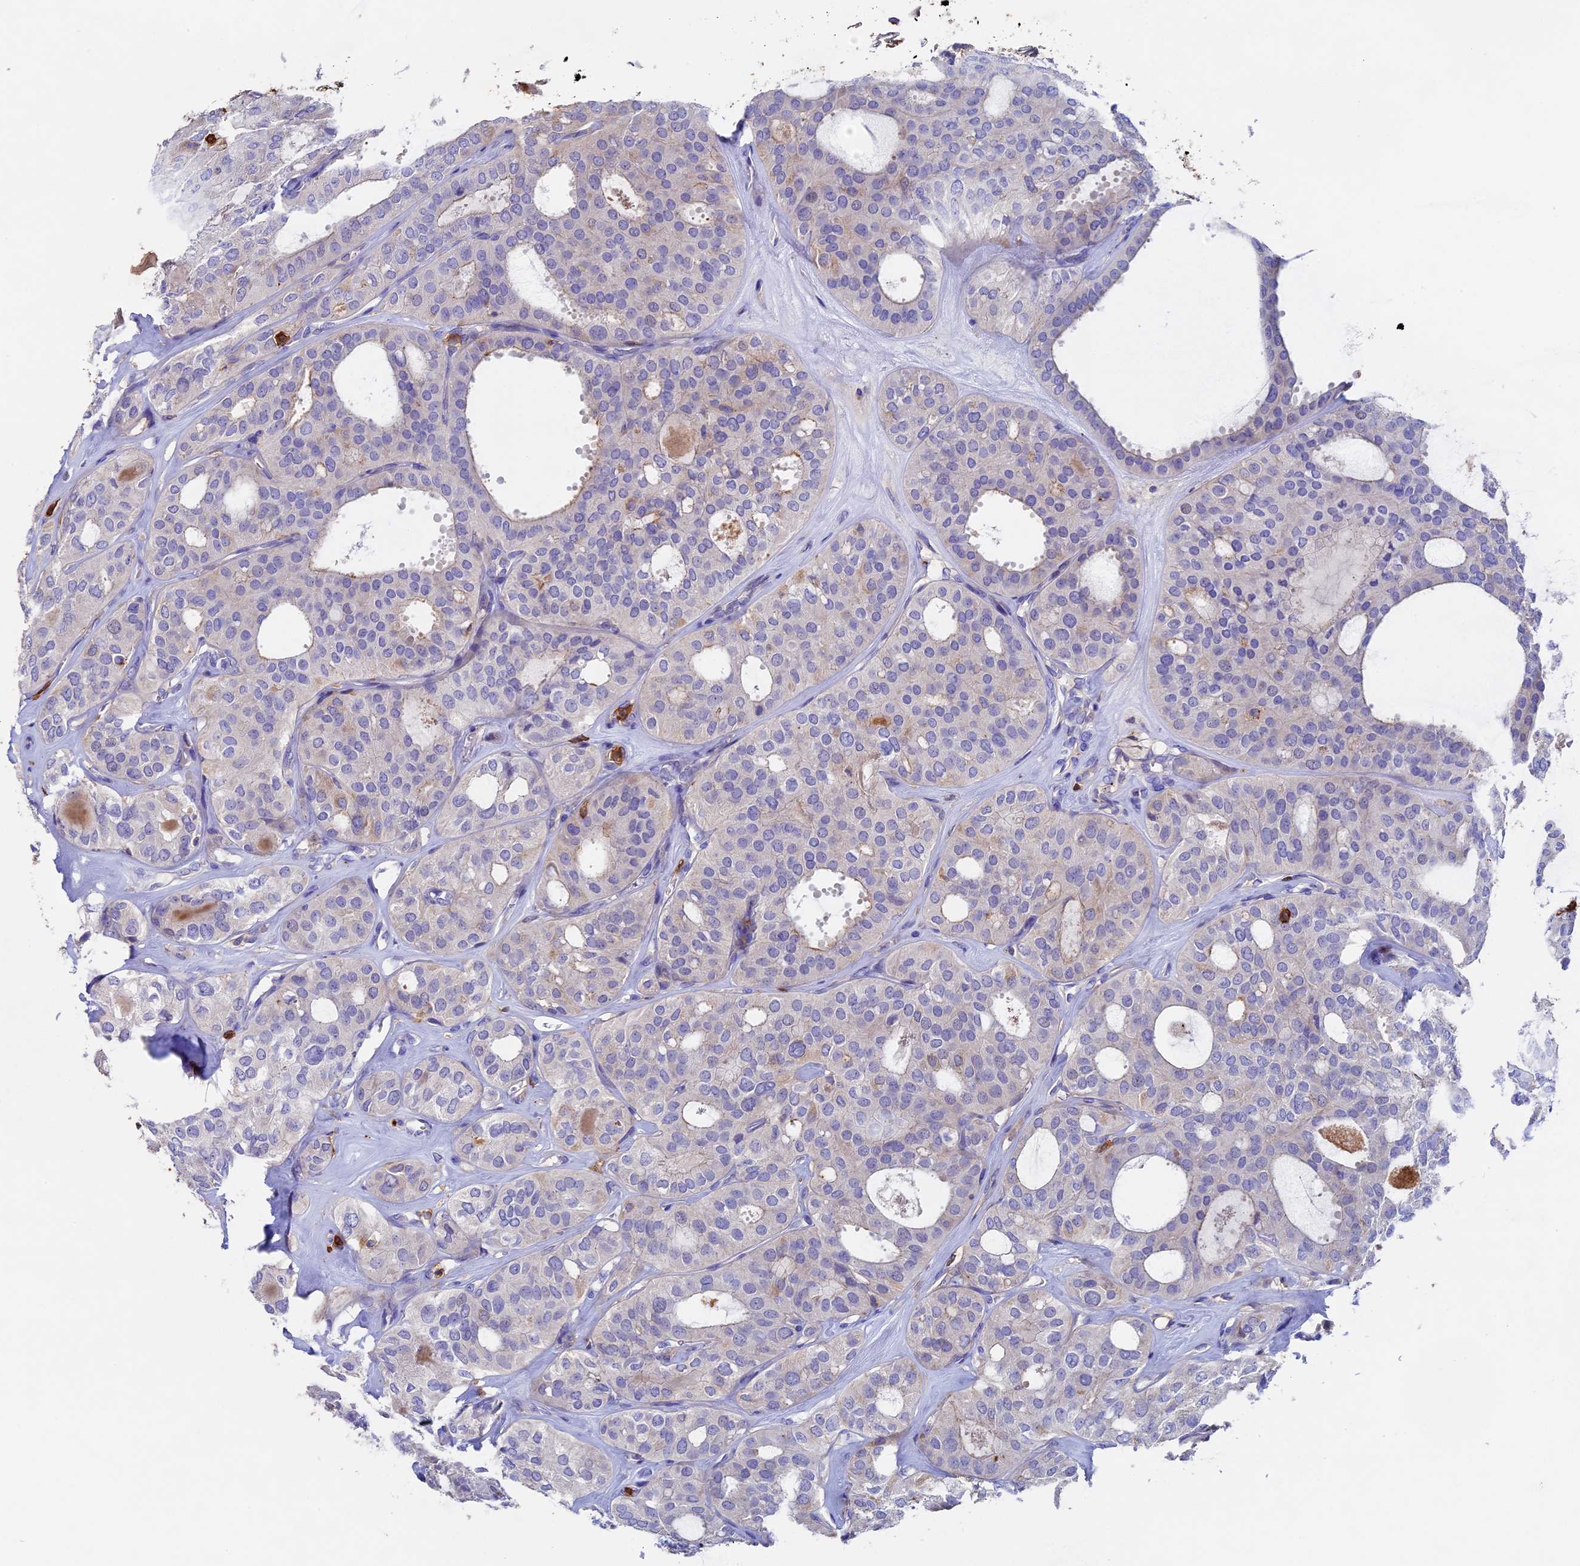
{"staining": {"intensity": "negative", "quantity": "none", "location": "none"}, "tissue": "thyroid cancer", "cell_type": "Tumor cells", "image_type": "cancer", "snomed": [{"axis": "morphology", "description": "Follicular adenoma carcinoma, NOS"}, {"axis": "topography", "description": "Thyroid gland"}], "caption": "Immunohistochemistry (IHC) of human thyroid cancer (follicular adenoma carcinoma) displays no expression in tumor cells.", "gene": "ADAT1", "patient": {"sex": "male", "age": 75}}